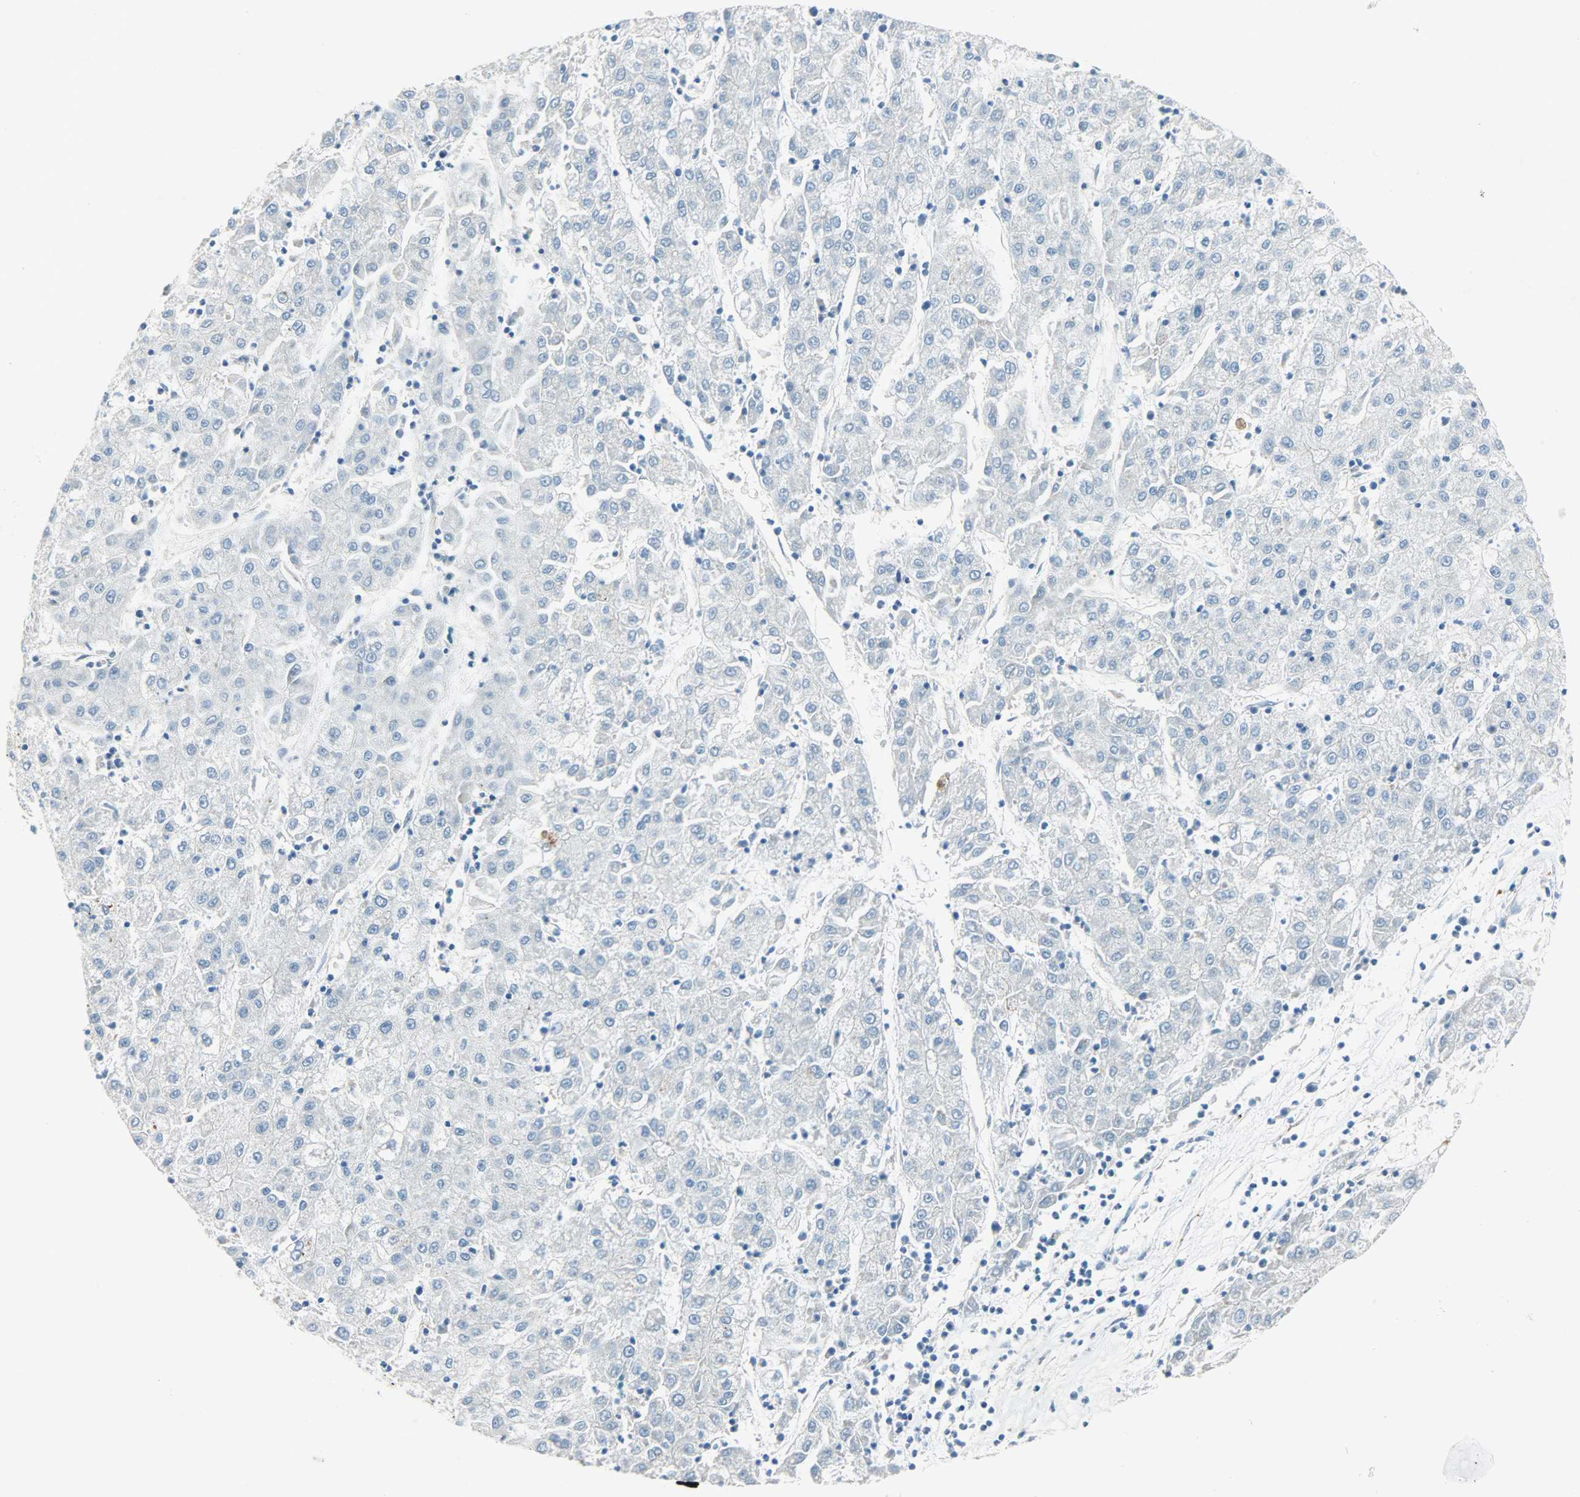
{"staining": {"intensity": "negative", "quantity": "none", "location": "none"}, "tissue": "liver cancer", "cell_type": "Tumor cells", "image_type": "cancer", "snomed": [{"axis": "morphology", "description": "Carcinoma, Hepatocellular, NOS"}, {"axis": "topography", "description": "Liver"}], "caption": "Tumor cells are negative for brown protein staining in liver hepatocellular carcinoma.", "gene": "JUNB", "patient": {"sex": "male", "age": 72}}